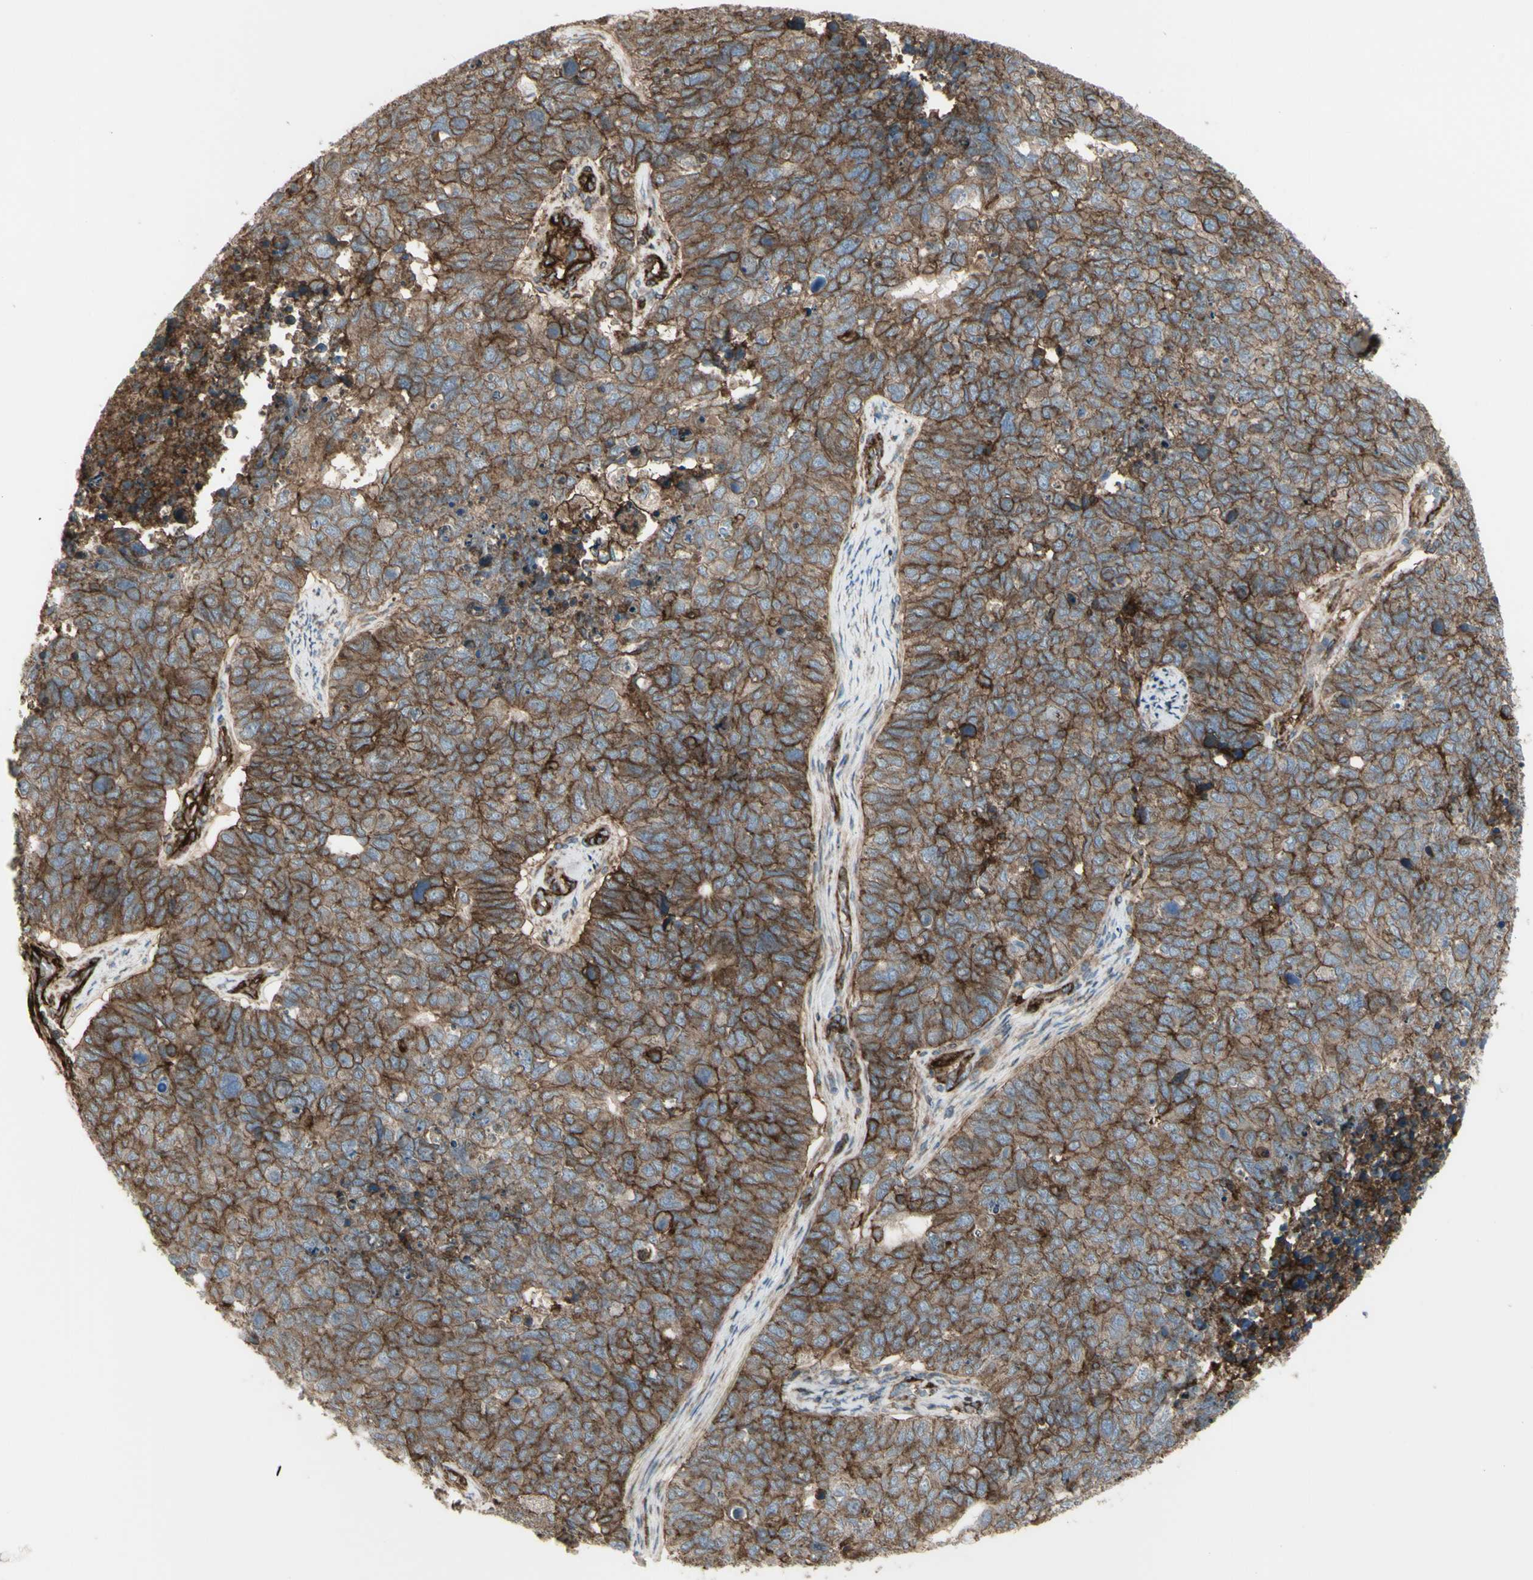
{"staining": {"intensity": "moderate", "quantity": ">75%", "location": "cytoplasmic/membranous"}, "tissue": "cervical cancer", "cell_type": "Tumor cells", "image_type": "cancer", "snomed": [{"axis": "morphology", "description": "Squamous cell carcinoma, NOS"}, {"axis": "topography", "description": "Cervix"}], "caption": "Cervical cancer (squamous cell carcinoma) stained with a protein marker displays moderate staining in tumor cells.", "gene": "CD276", "patient": {"sex": "female", "age": 63}}